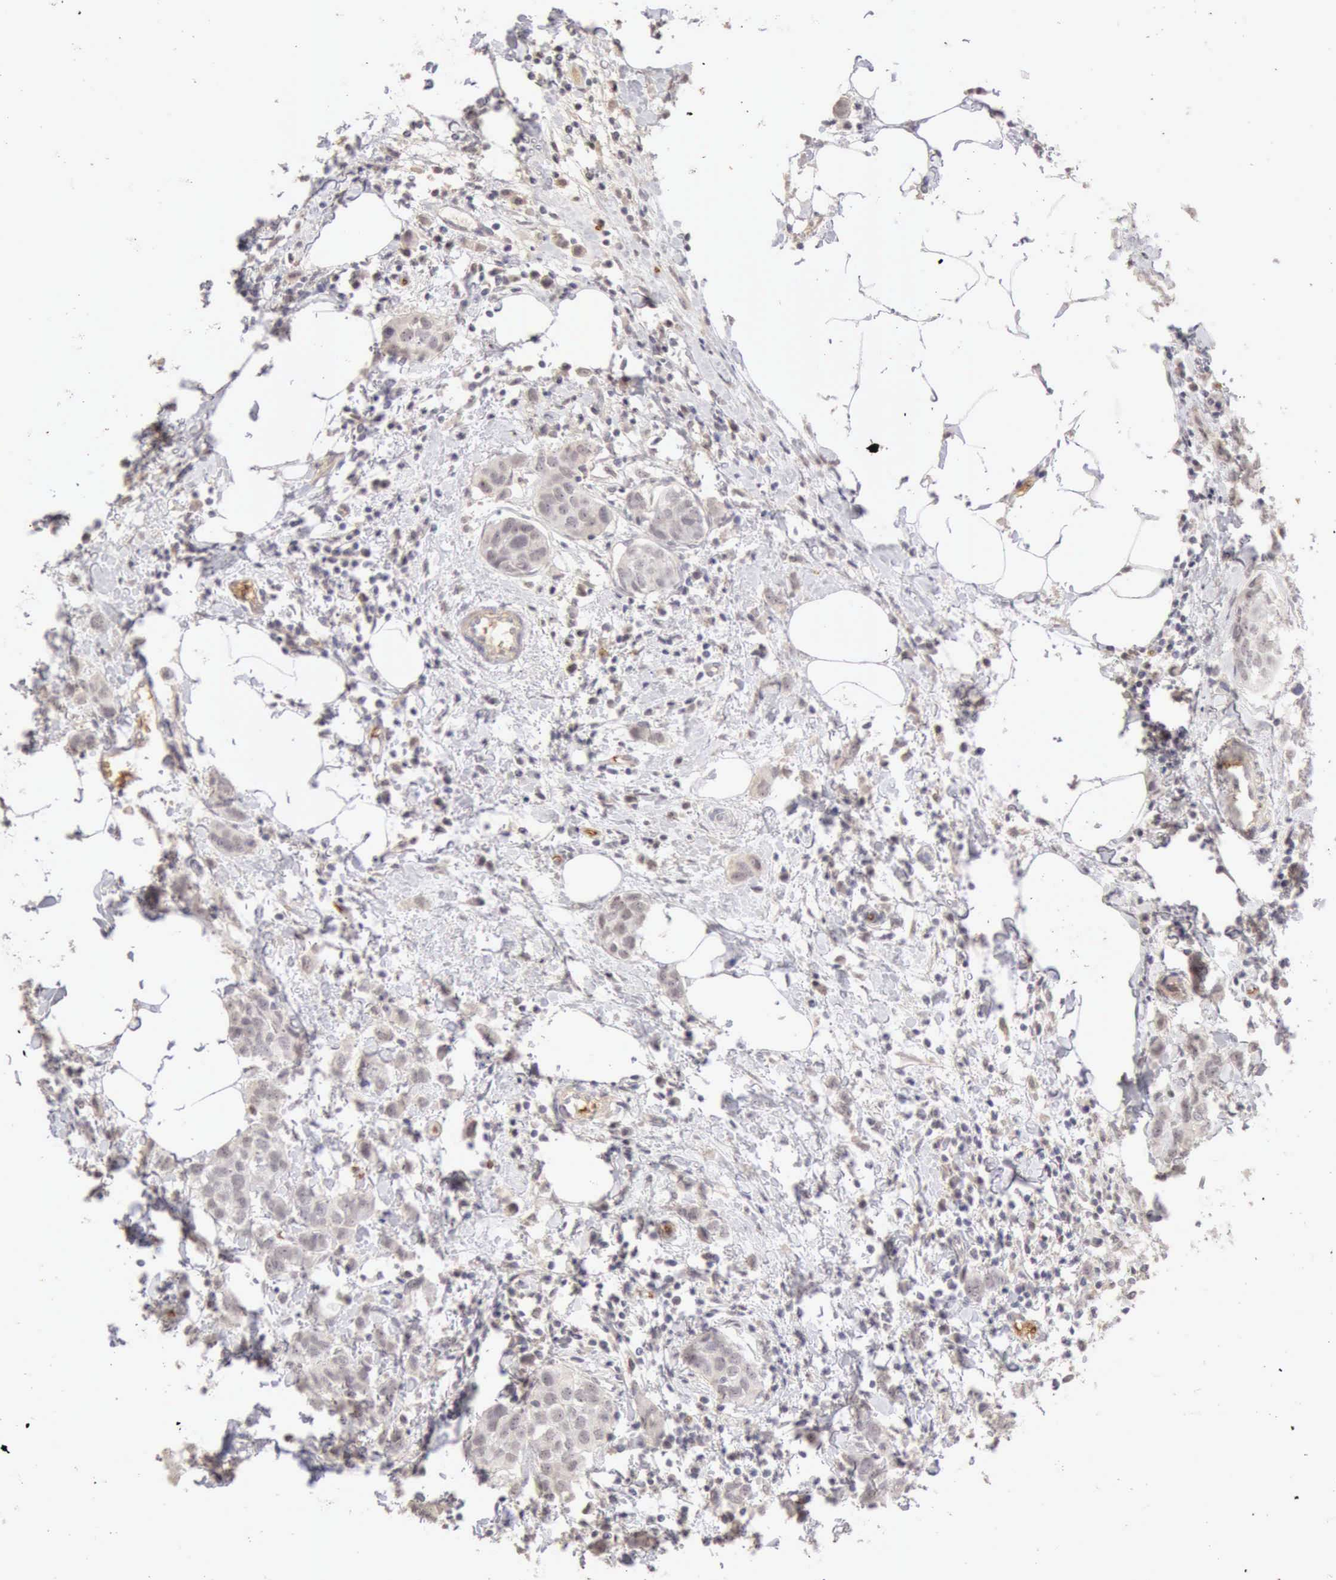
{"staining": {"intensity": "weak", "quantity": "25%-75%", "location": "cytoplasmic/membranous,nuclear"}, "tissue": "breast cancer", "cell_type": "Tumor cells", "image_type": "cancer", "snomed": [{"axis": "morphology", "description": "Normal tissue, NOS"}, {"axis": "morphology", "description": "Duct carcinoma"}, {"axis": "topography", "description": "Breast"}], "caption": "The immunohistochemical stain shows weak cytoplasmic/membranous and nuclear positivity in tumor cells of breast cancer tissue.", "gene": "CFI", "patient": {"sex": "female", "age": 50}}